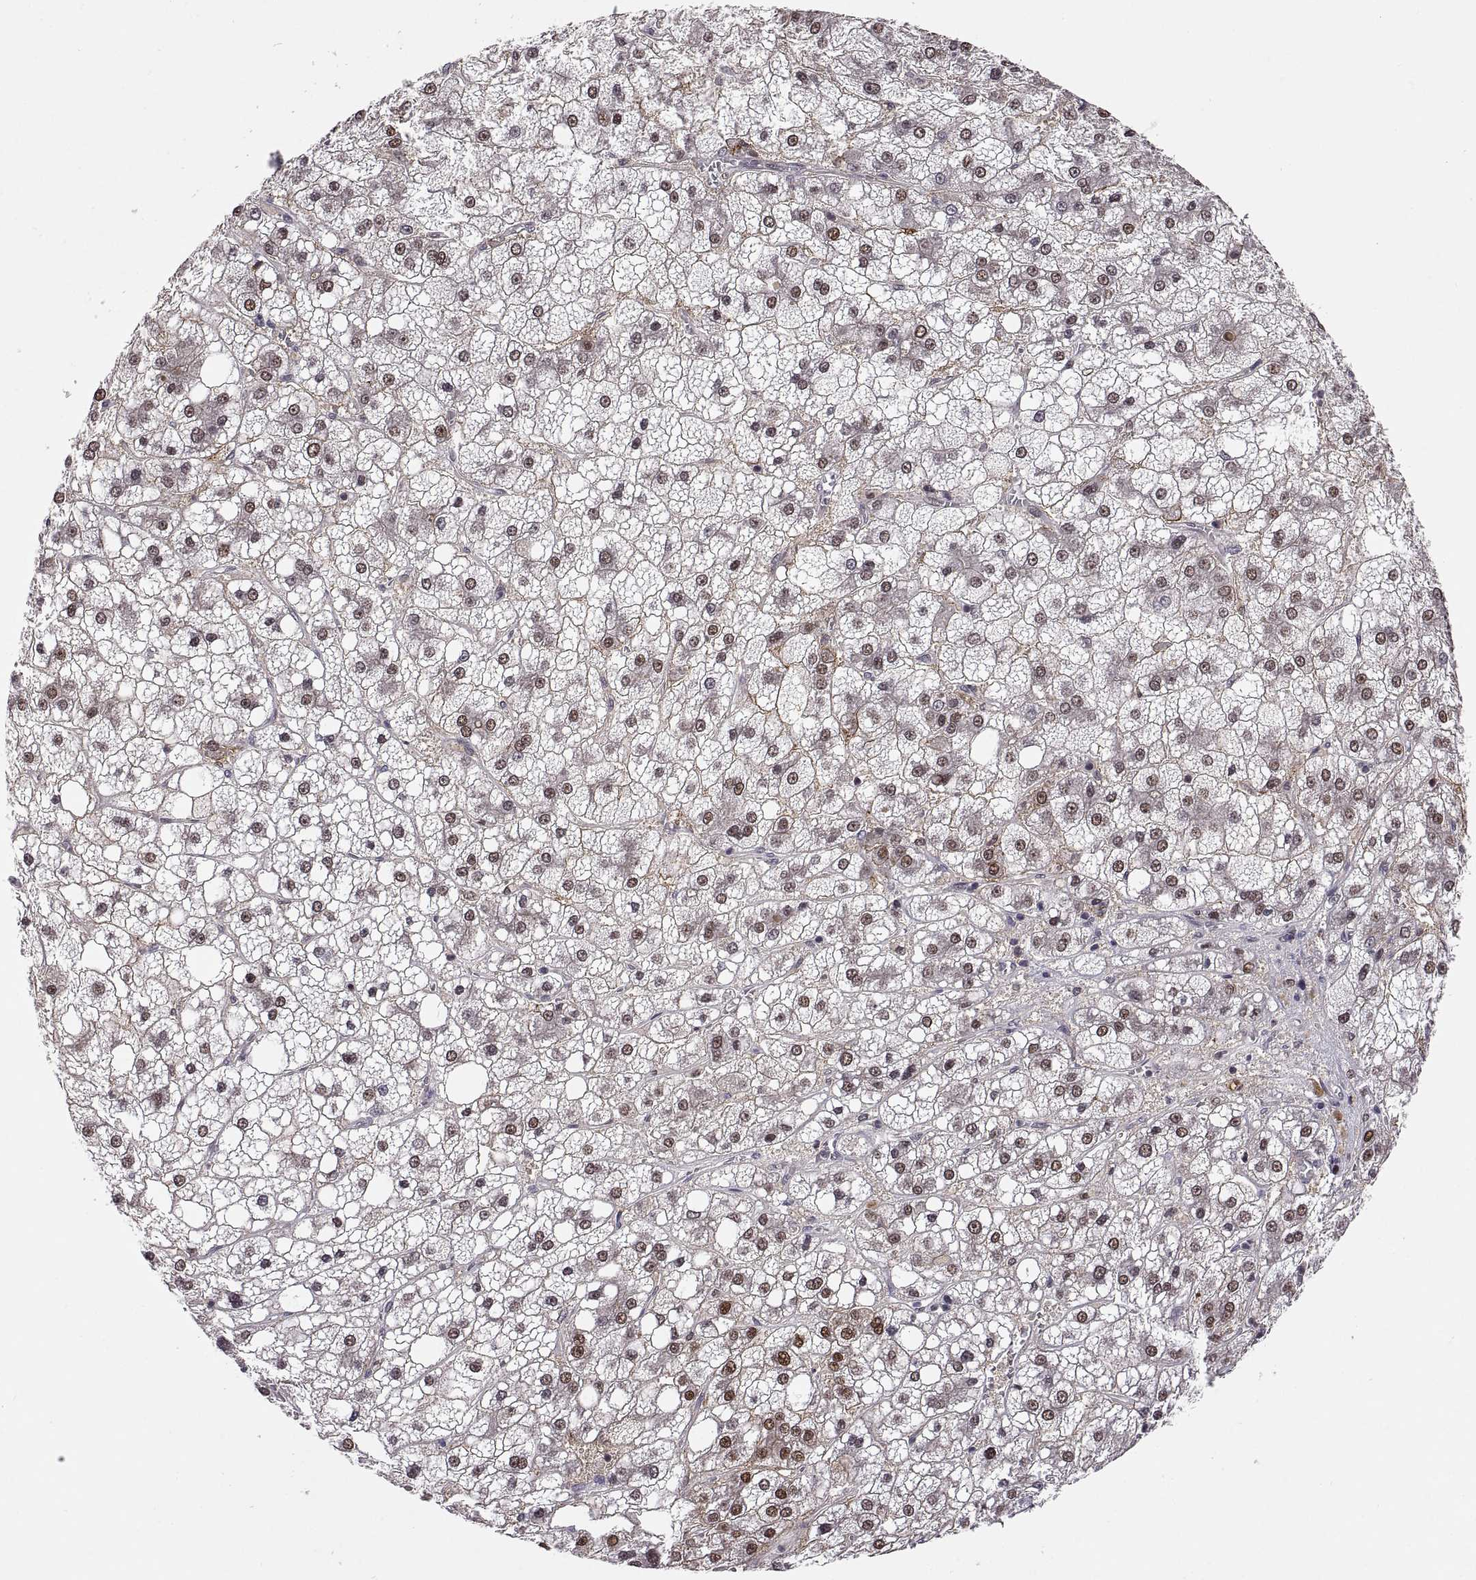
{"staining": {"intensity": "moderate", "quantity": "25%-75%", "location": "nuclear"}, "tissue": "liver cancer", "cell_type": "Tumor cells", "image_type": "cancer", "snomed": [{"axis": "morphology", "description": "Carcinoma, Hepatocellular, NOS"}, {"axis": "topography", "description": "Liver"}], "caption": "Immunohistochemical staining of liver cancer (hepatocellular carcinoma) exhibits moderate nuclear protein staining in about 25%-75% of tumor cells.", "gene": "CHFR", "patient": {"sex": "male", "age": 73}}